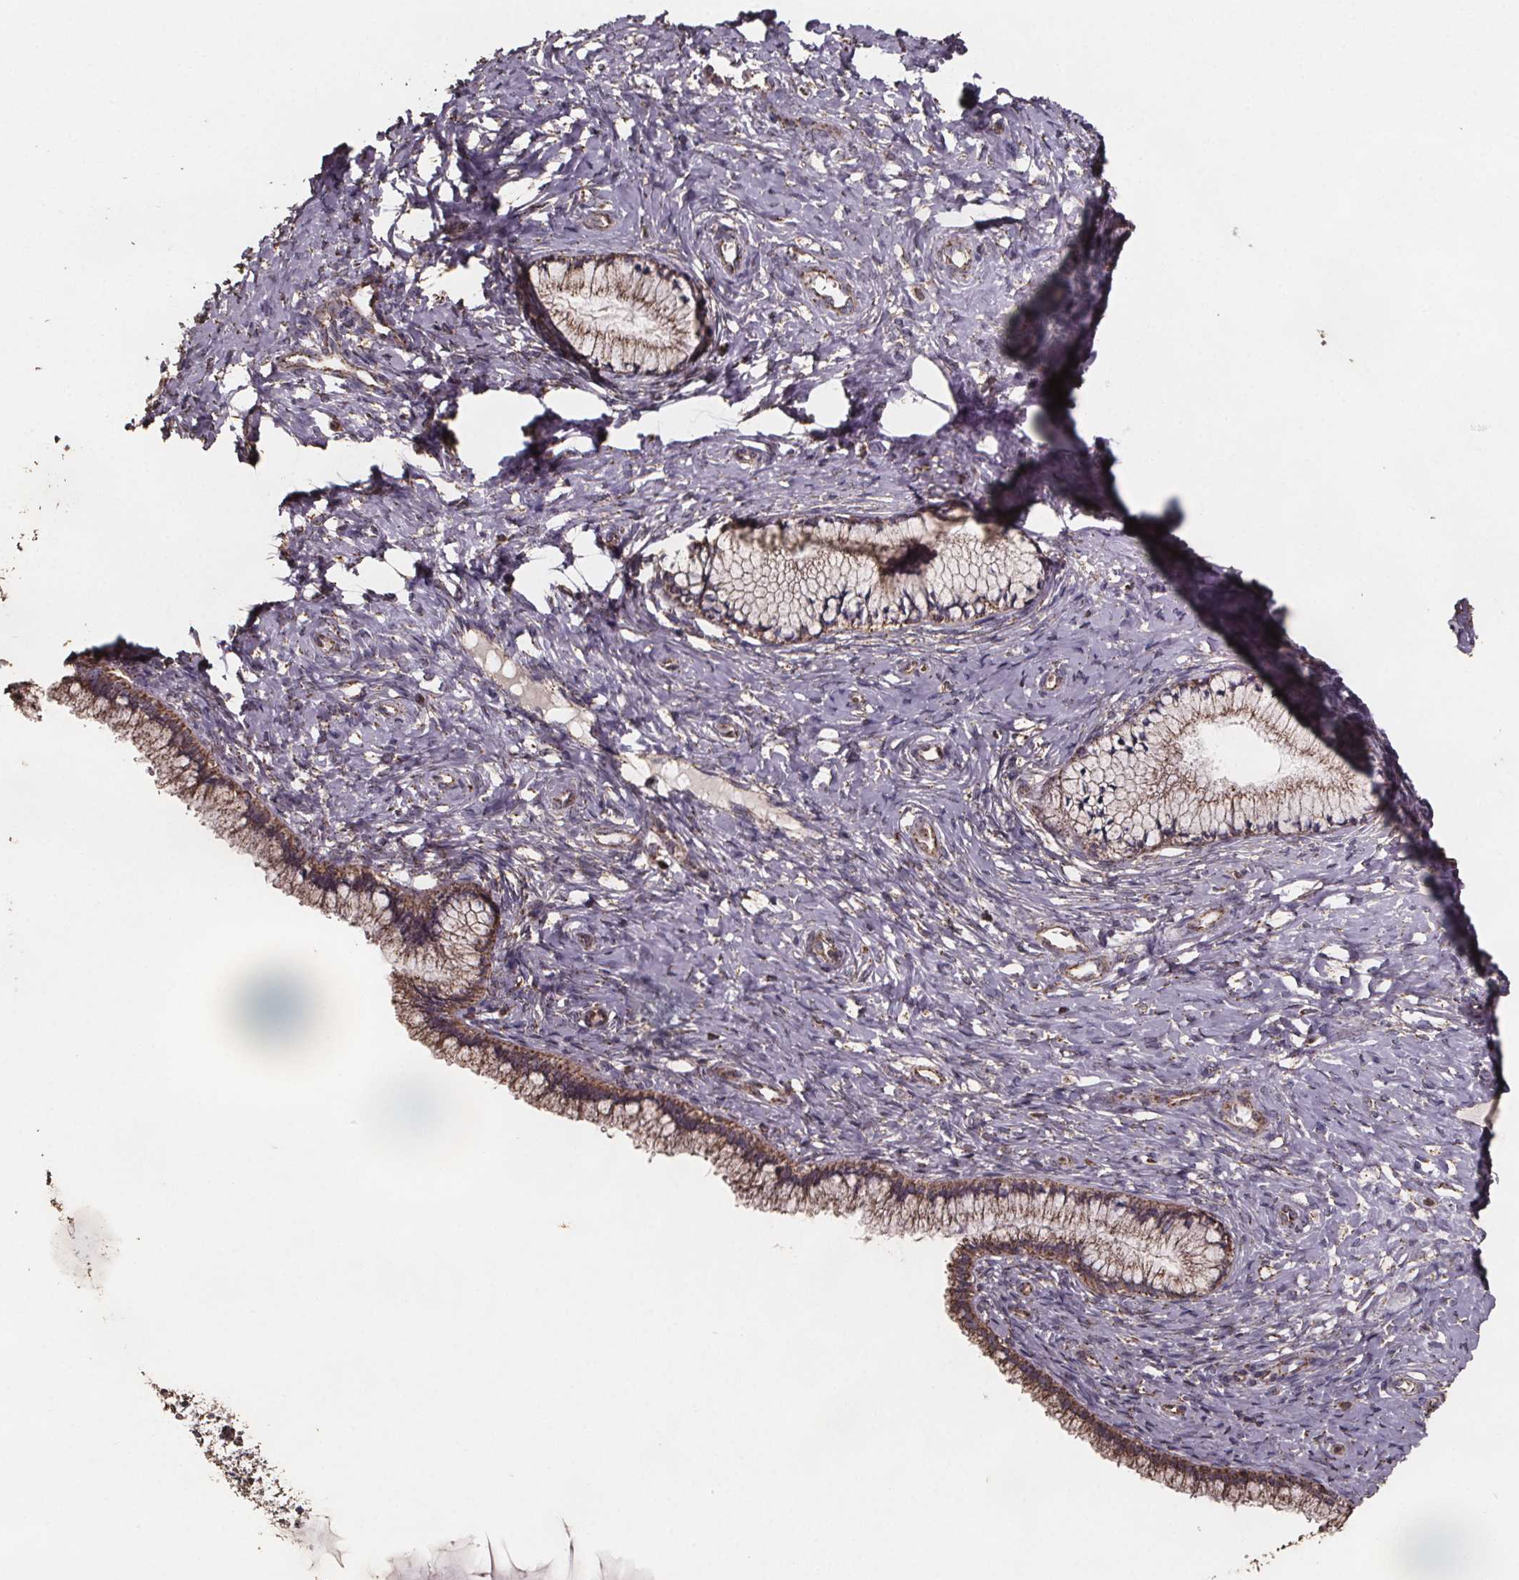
{"staining": {"intensity": "moderate", "quantity": ">75%", "location": "cytoplasmic/membranous"}, "tissue": "cervix", "cell_type": "Glandular cells", "image_type": "normal", "snomed": [{"axis": "morphology", "description": "Normal tissue, NOS"}, {"axis": "topography", "description": "Cervix"}], "caption": "DAB immunohistochemical staining of unremarkable human cervix shows moderate cytoplasmic/membranous protein staining in approximately >75% of glandular cells. The staining is performed using DAB brown chromogen to label protein expression. The nuclei are counter-stained blue using hematoxylin.", "gene": "SLC35D2", "patient": {"sex": "female", "age": 37}}